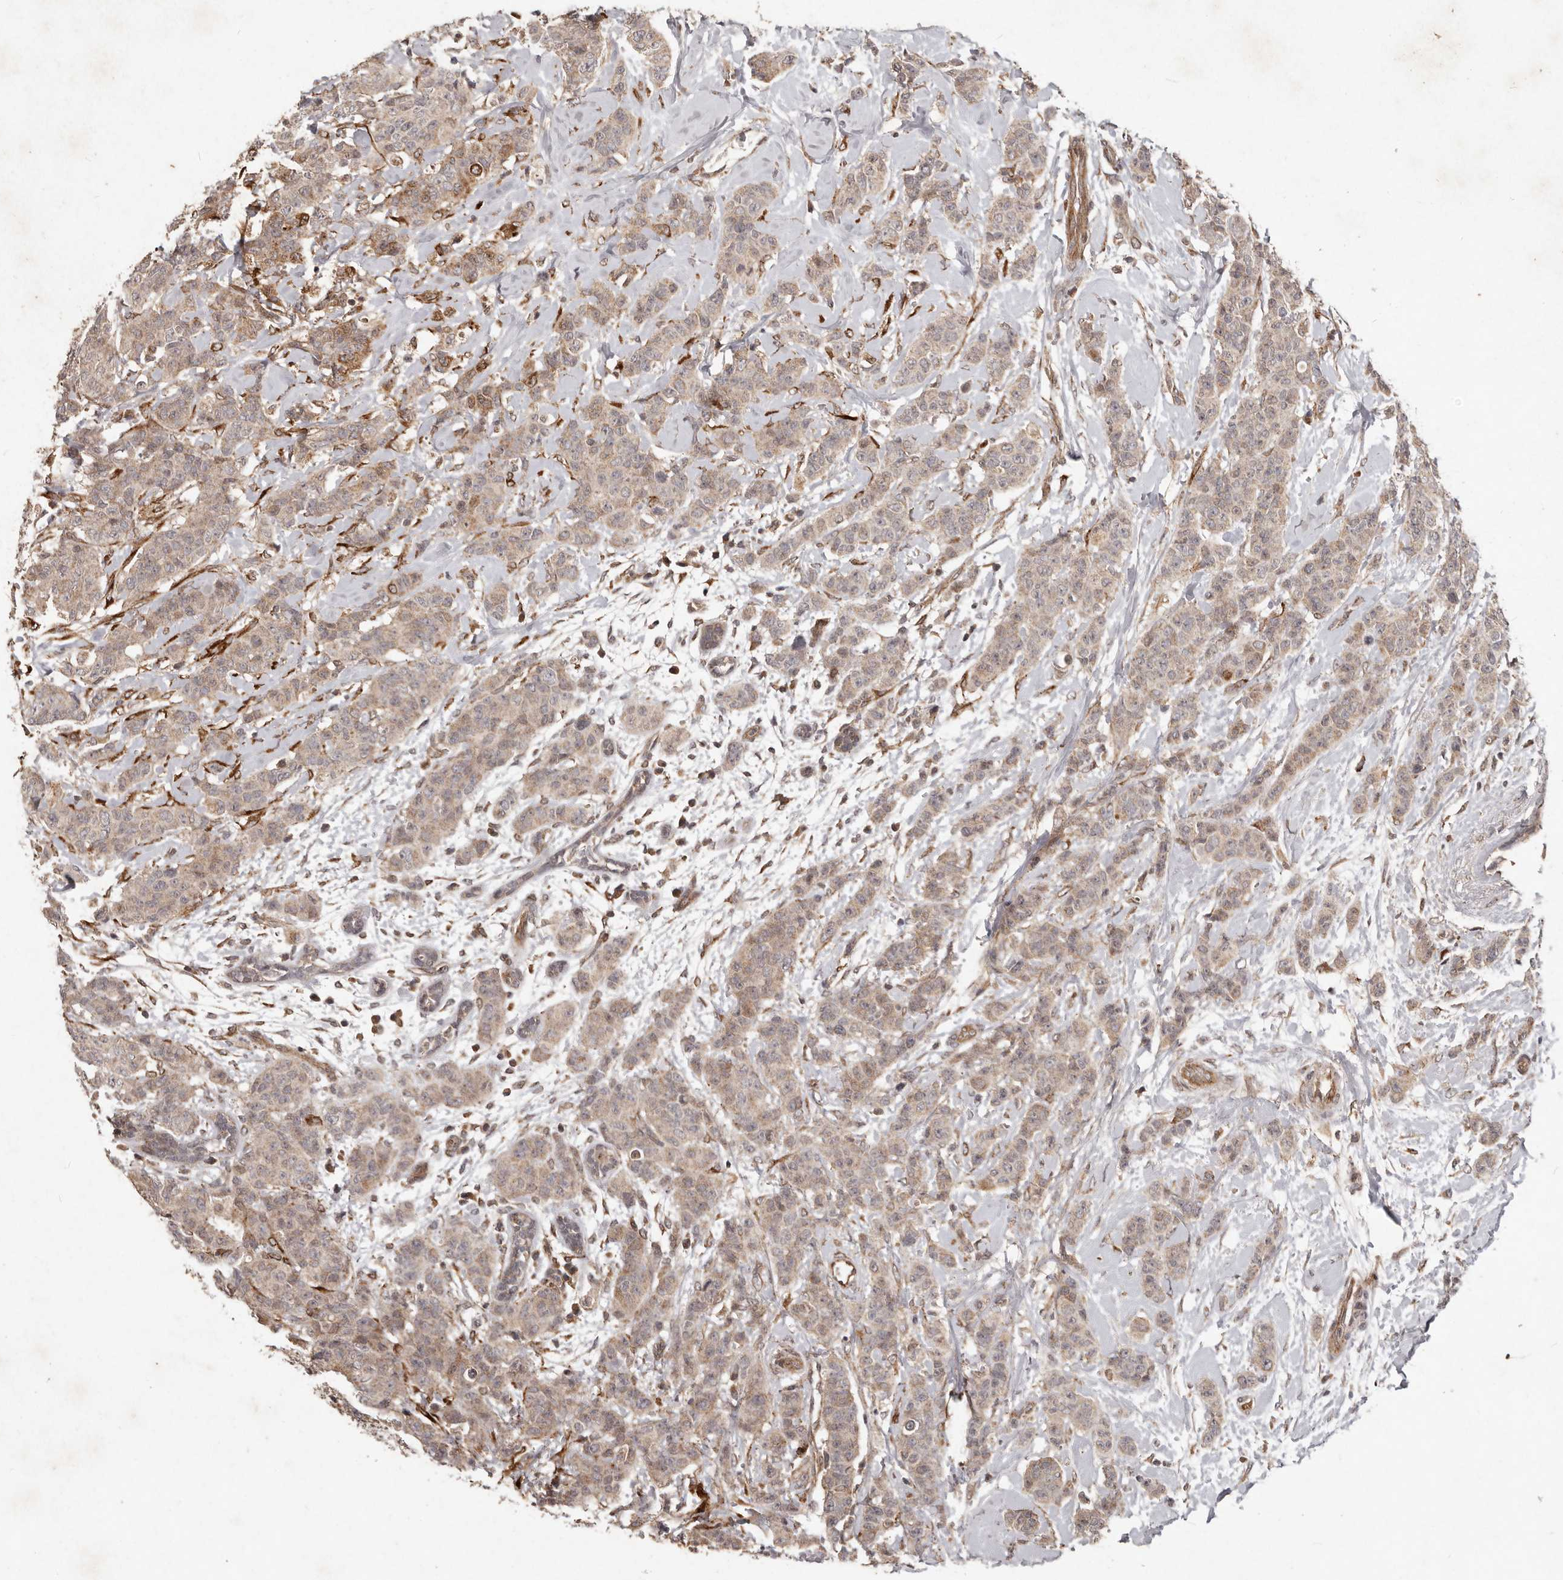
{"staining": {"intensity": "weak", "quantity": ">75%", "location": "cytoplasmic/membranous"}, "tissue": "breast cancer", "cell_type": "Tumor cells", "image_type": "cancer", "snomed": [{"axis": "morphology", "description": "Normal tissue, NOS"}, {"axis": "morphology", "description": "Duct carcinoma"}, {"axis": "topography", "description": "Breast"}], "caption": "The image shows staining of infiltrating ductal carcinoma (breast), revealing weak cytoplasmic/membranous protein expression (brown color) within tumor cells. (Stains: DAB (3,3'-diaminobenzidine) in brown, nuclei in blue, Microscopy: brightfield microscopy at high magnification).", "gene": "PLOD2", "patient": {"sex": "female", "age": 40}}